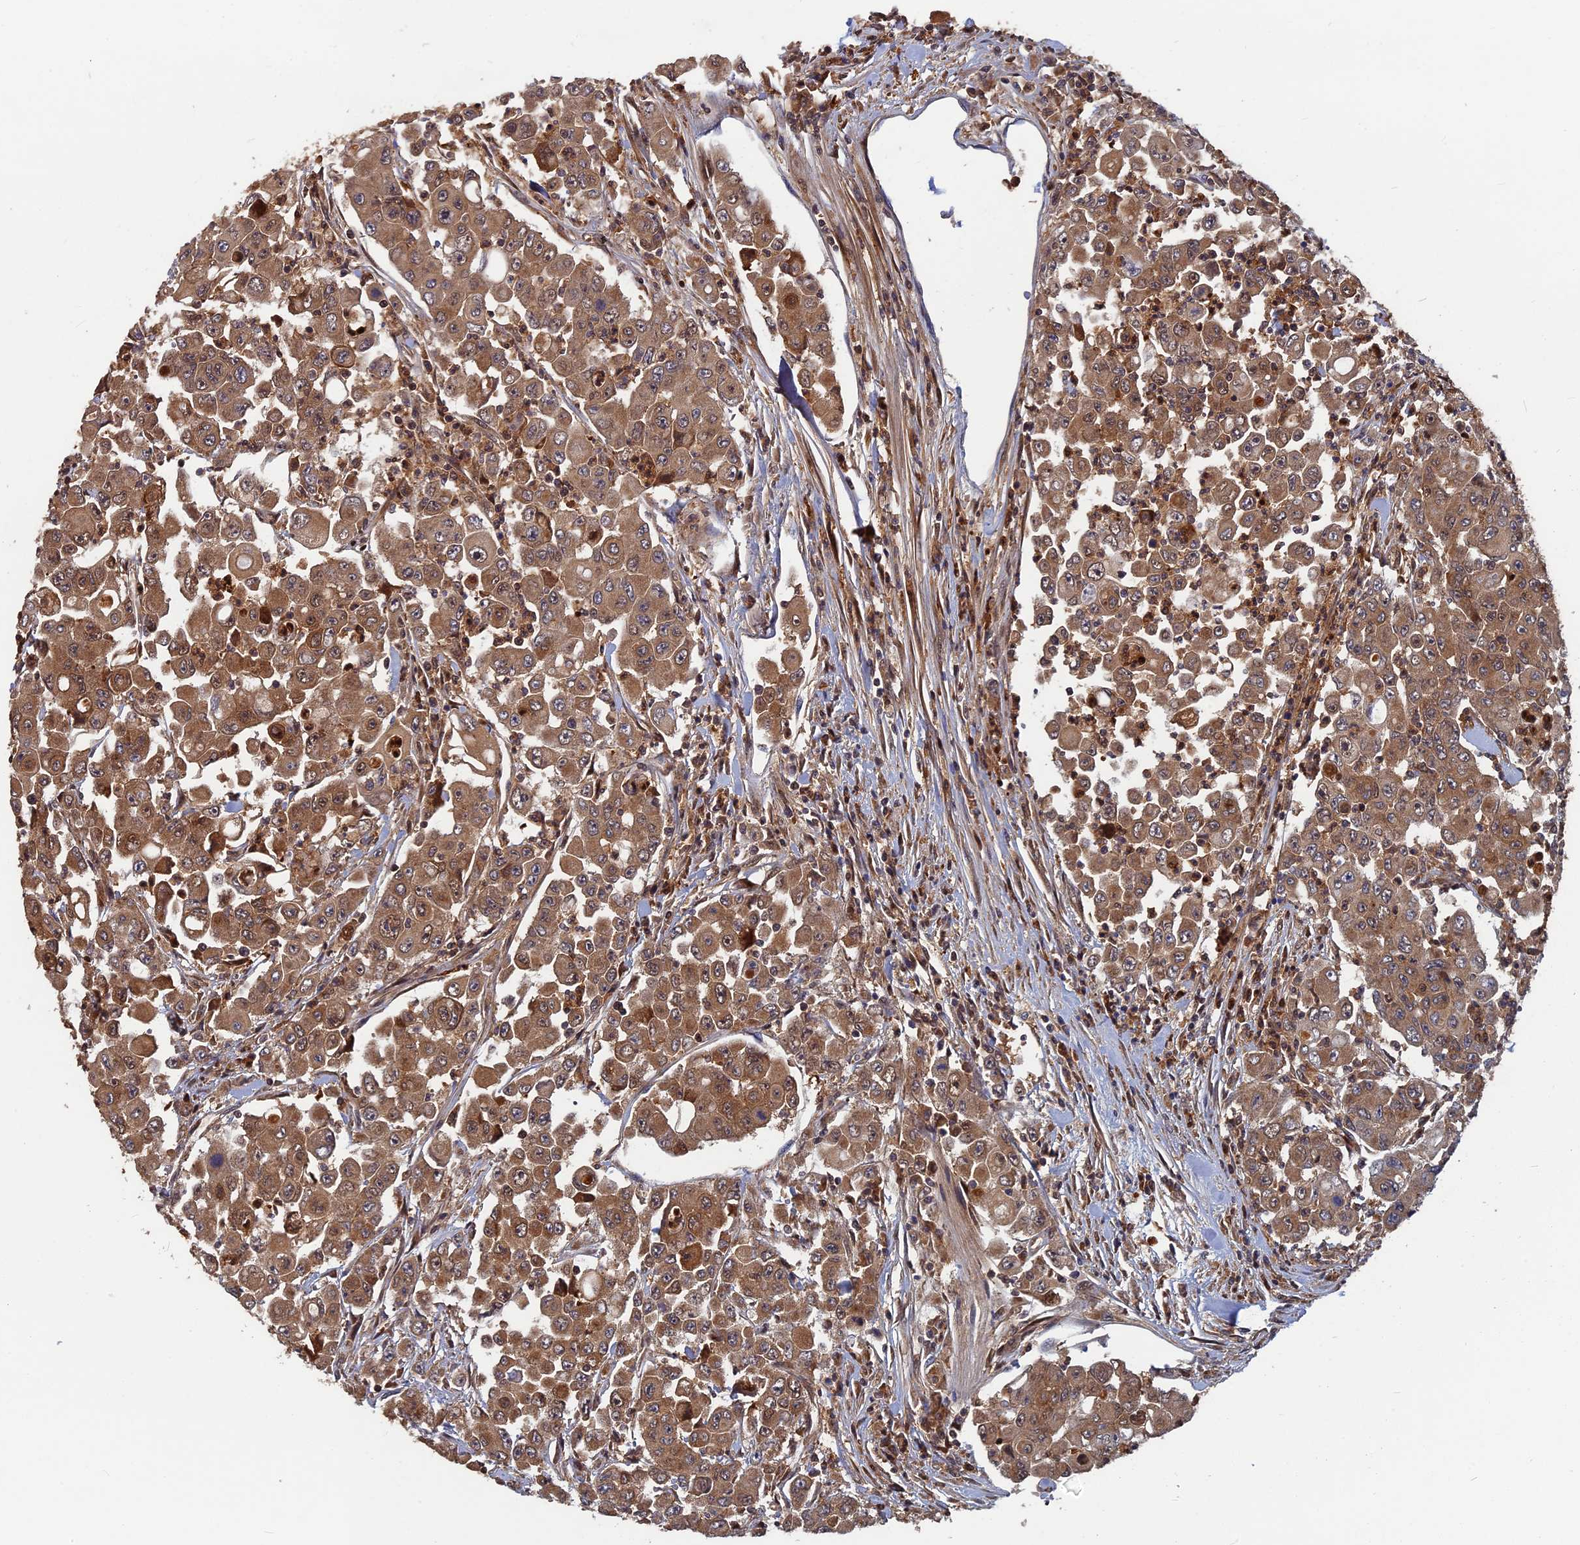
{"staining": {"intensity": "moderate", "quantity": ">75%", "location": "cytoplasmic/membranous"}, "tissue": "colorectal cancer", "cell_type": "Tumor cells", "image_type": "cancer", "snomed": [{"axis": "morphology", "description": "Adenocarcinoma, NOS"}, {"axis": "topography", "description": "Colon"}], "caption": "The image demonstrates a brown stain indicating the presence of a protein in the cytoplasmic/membranous of tumor cells in colorectal cancer. The staining was performed using DAB (3,3'-diaminobenzidine) to visualize the protein expression in brown, while the nuclei were stained in blue with hematoxylin (Magnification: 20x).", "gene": "BLVRA", "patient": {"sex": "male", "age": 51}}